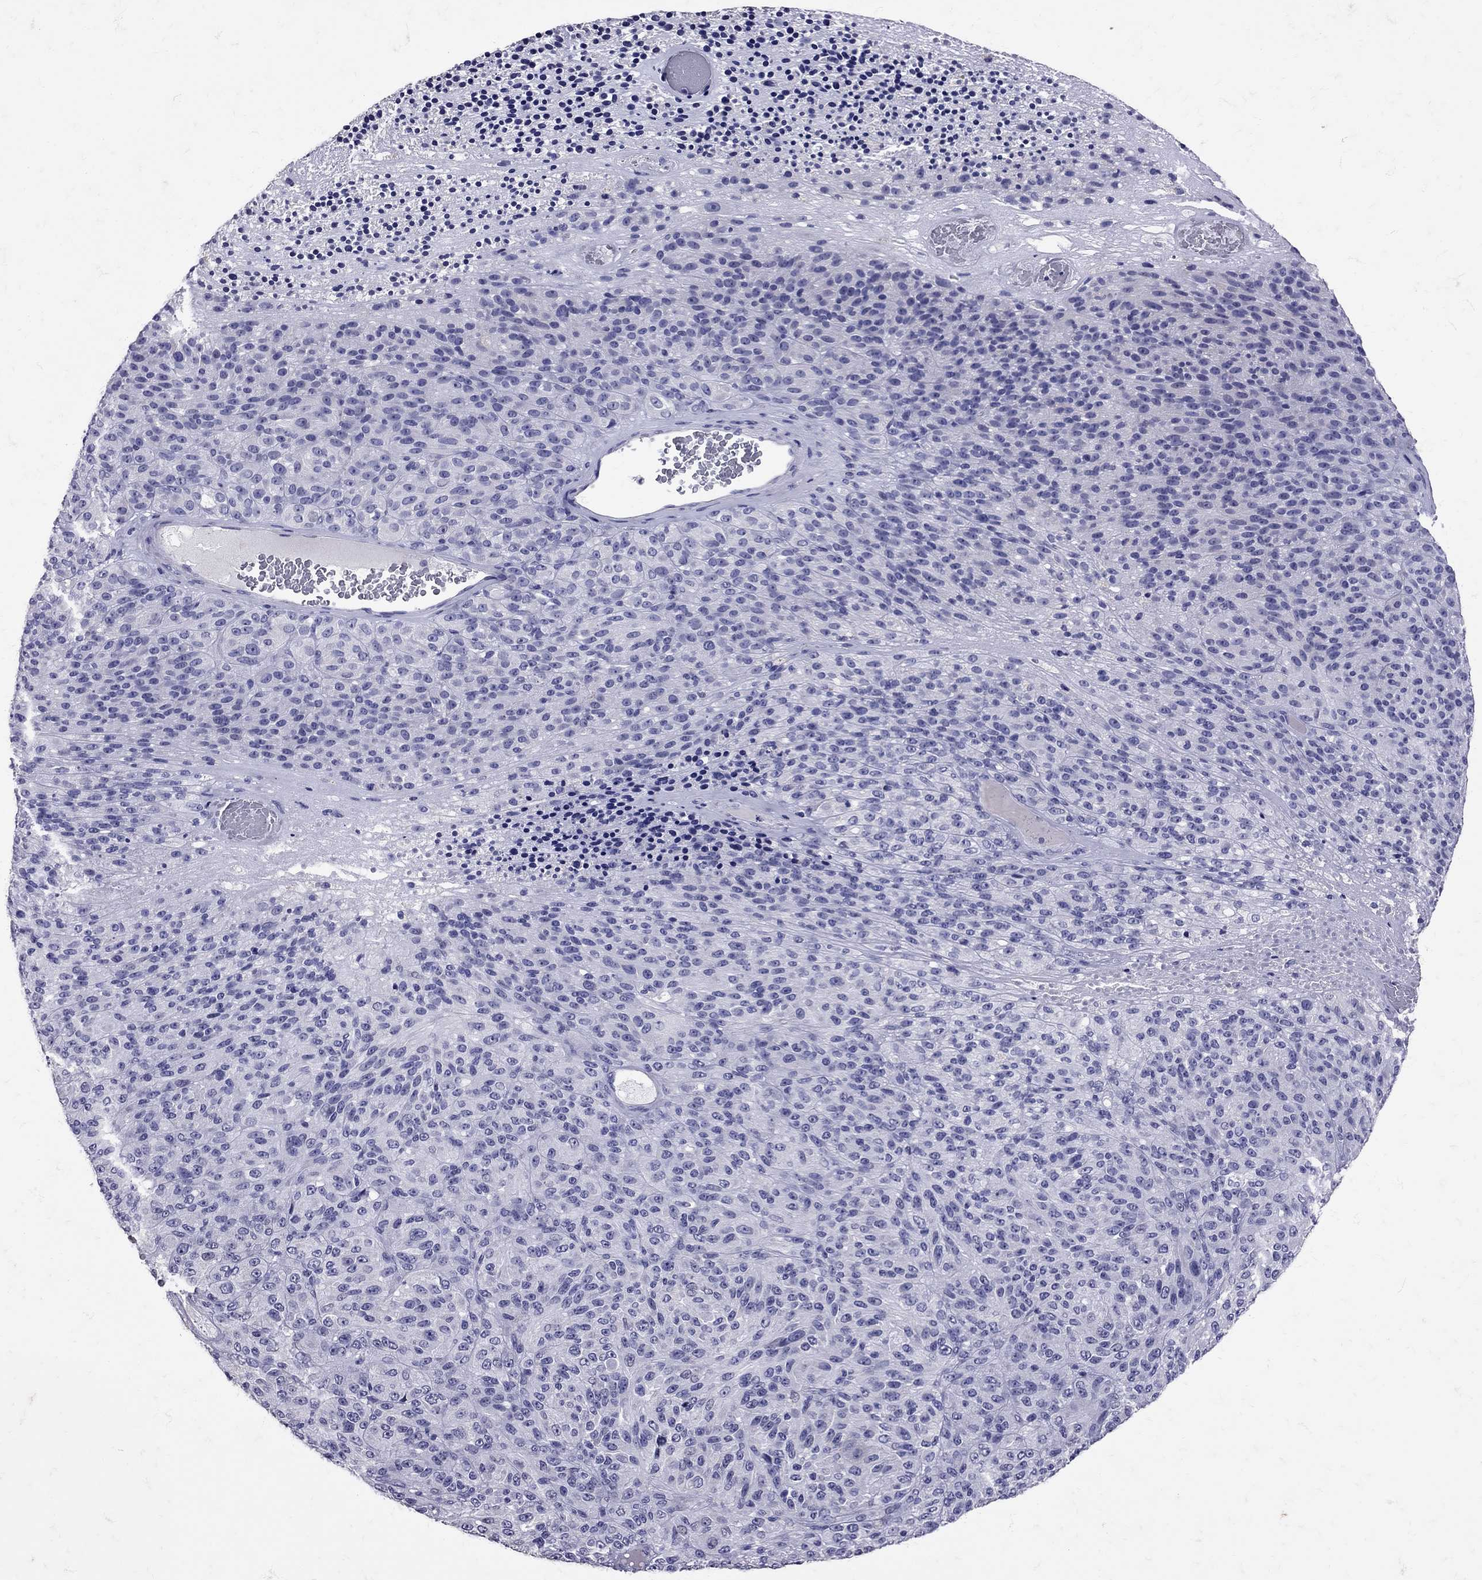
{"staining": {"intensity": "negative", "quantity": "none", "location": "none"}, "tissue": "melanoma", "cell_type": "Tumor cells", "image_type": "cancer", "snomed": [{"axis": "morphology", "description": "Malignant melanoma, Metastatic site"}, {"axis": "topography", "description": "Brain"}], "caption": "The photomicrograph demonstrates no significant positivity in tumor cells of melanoma. The staining was performed using DAB to visualize the protein expression in brown, while the nuclei were stained in blue with hematoxylin (Magnification: 20x).", "gene": "SST", "patient": {"sex": "female", "age": 56}}